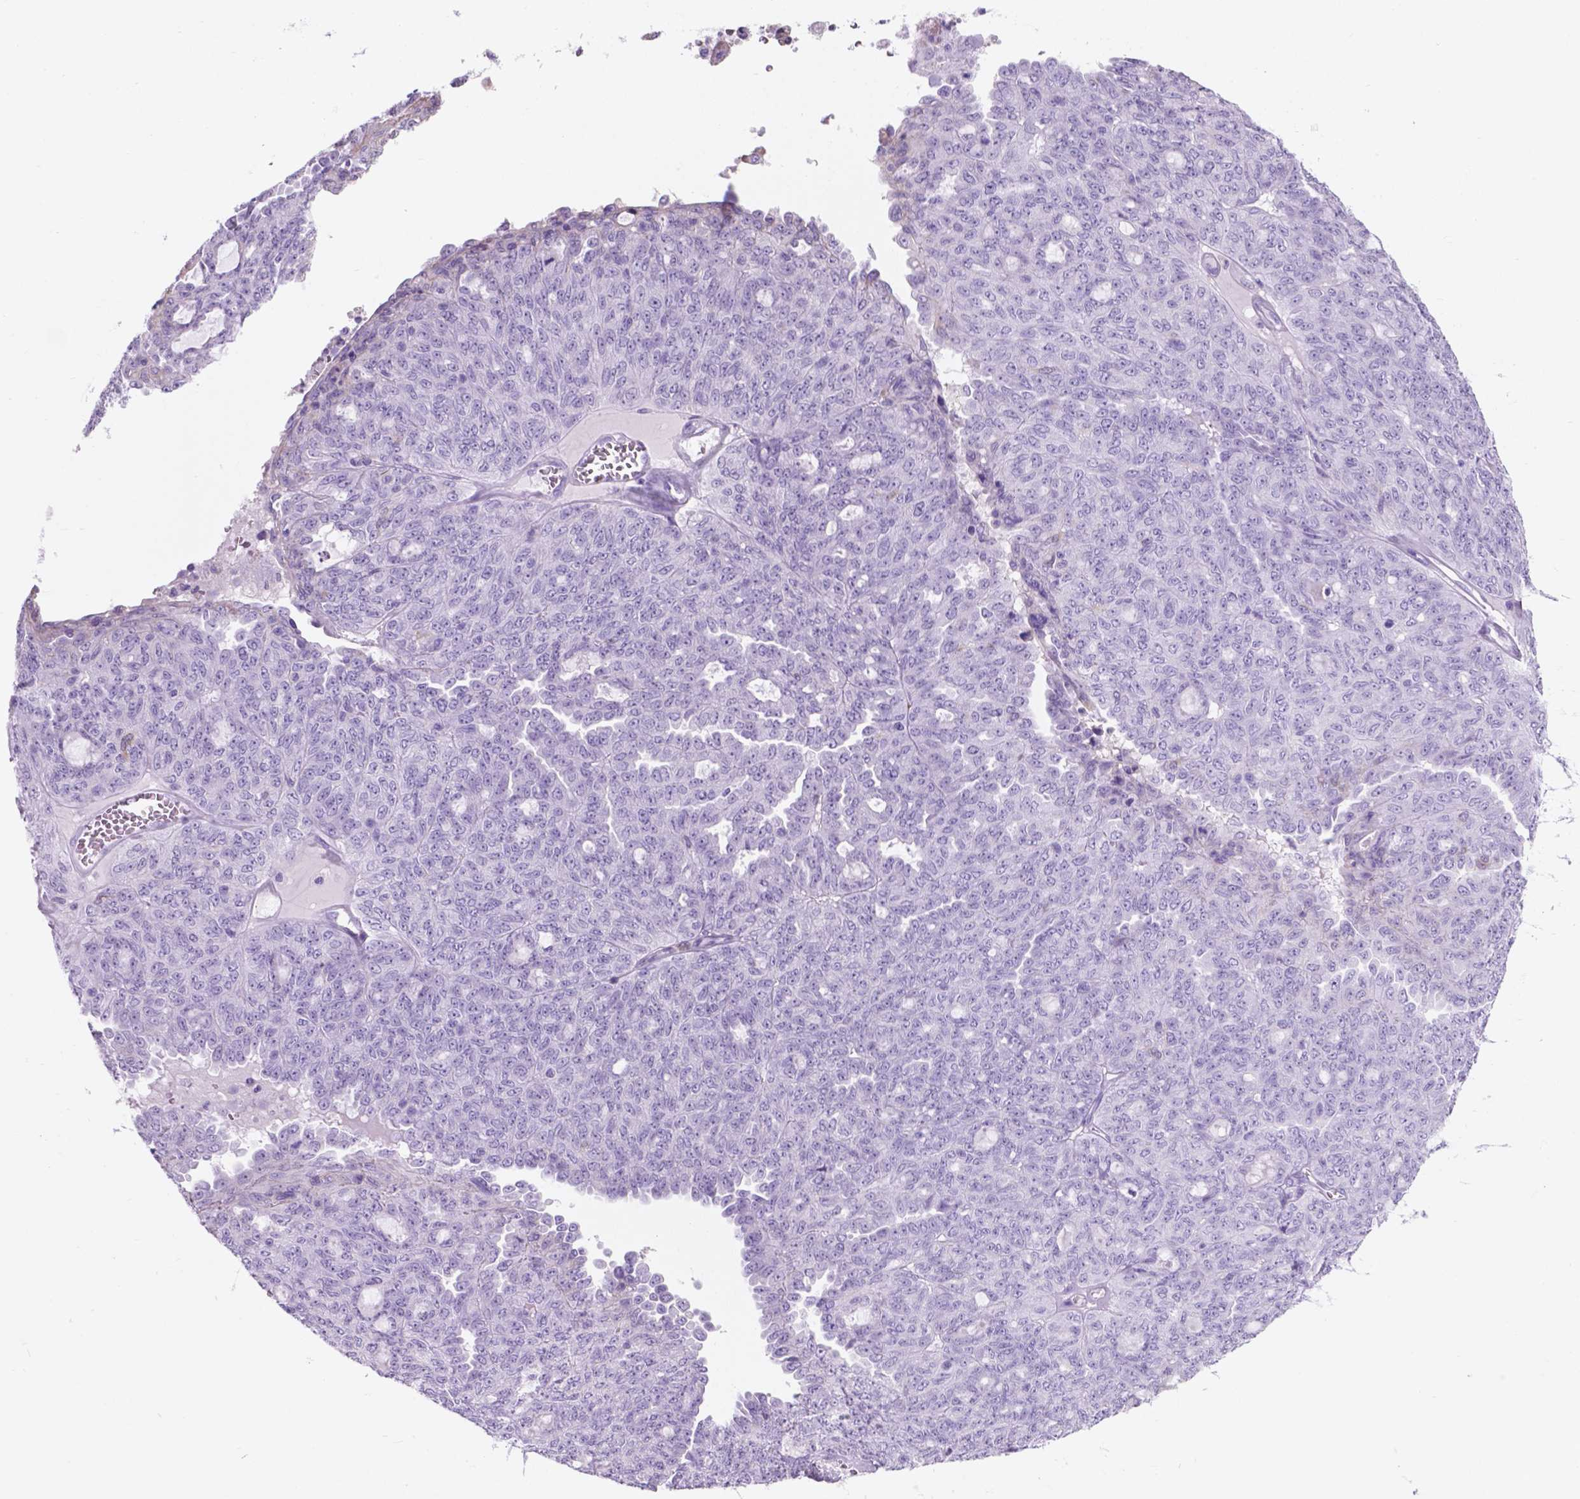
{"staining": {"intensity": "negative", "quantity": "none", "location": "none"}, "tissue": "ovarian cancer", "cell_type": "Tumor cells", "image_type": "cancer", "snomed": [{"axis": "morphology", "description": "Cystadenocarcinoma, serous, NOS"}, {"axis": "topography", "description": "Ovary"}], "caption": "Immunohistochemical staining of ovarian cancer (serous cystadenocarcinoma) demonstrates no significant expression in tumor cells. (Immunohistochemistry, brightfield microscopy, high magnification).", "gene": "GRIN2B", "patient": {"sex": "female", "age": 71}}